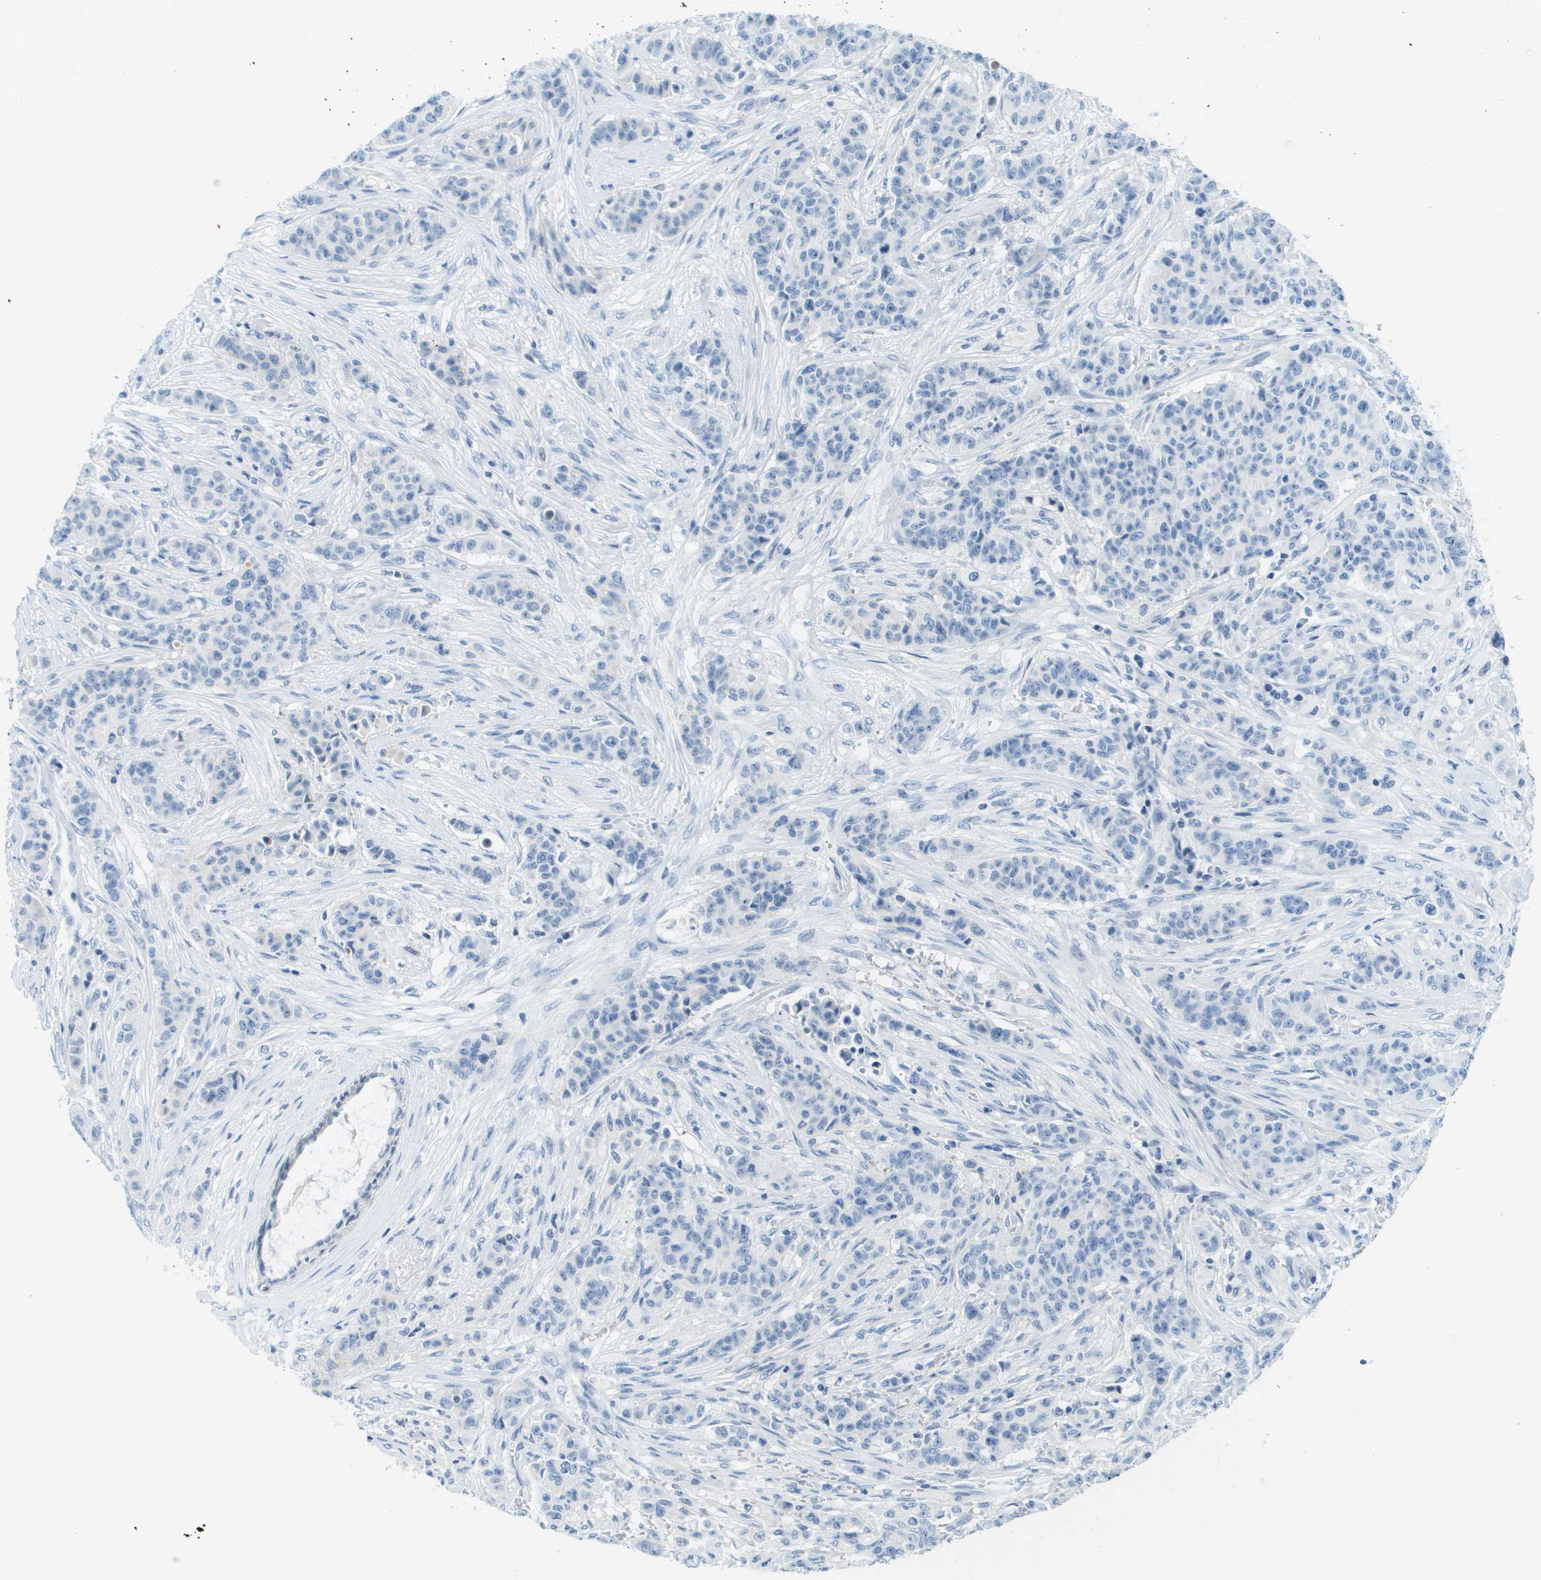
{"staining": {"intensity": "negative", "quantity": "none", "location": "none"}, "tissue": "breast cancer", "cell_type": "Tumor cells", "image_type": "cancer", "snomed": [{"axis": "morphology", "description": "Normal tissue, NOS"}, {"axis": "morphology", "description": "Duct carcinoma"}, {"axis": "topography", "description": "Breast"}], "caption": "This is a photomicrograph of immunohistochemistry staining of breast cancer (infiltrating ductal carcinoma), which shows no positivity in tumor cells.", "gene": "CDHR2", "patient": {"sex": "female", "age": 40}}